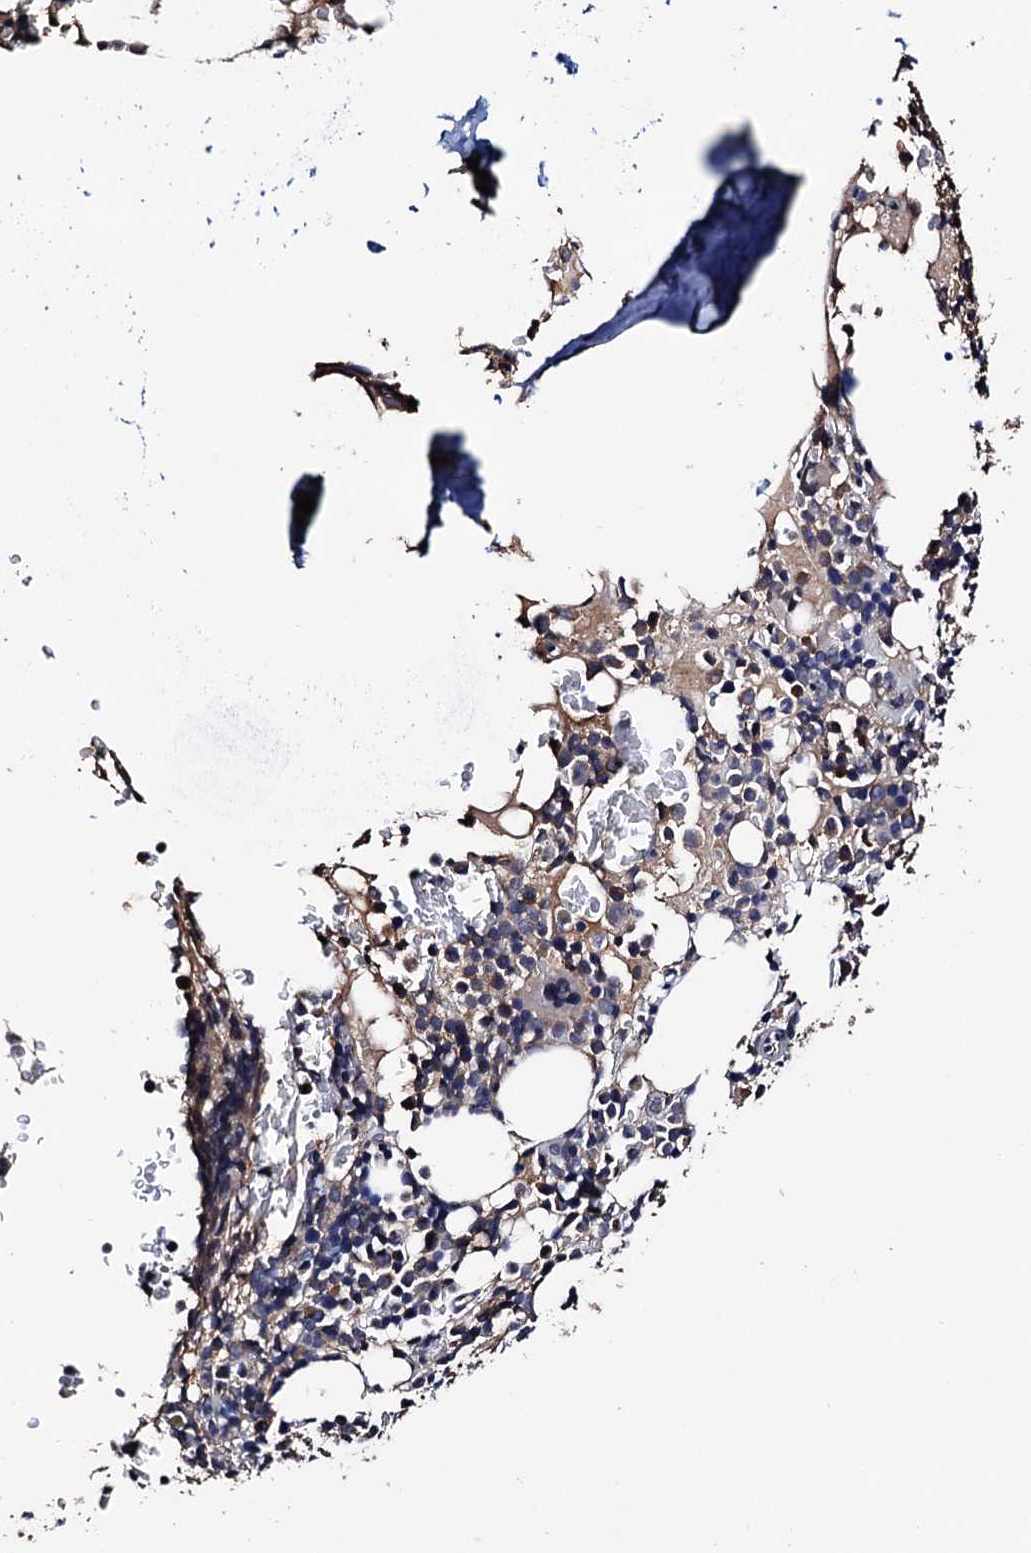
{"staining": {"intensity": "weak", "quantity": "<25%", "location": "cytoplasmic/membranous"}, "tissue": "bone marrow", "cell_type": "Hematopoietic cells", "image_type": "normal", "snomed": [{"axis": "morphology", "description": "Normal tissue, NOS"}, {"axis": "topography", "description": "Bone marrow"}], "caption": "A high-resolution micrograph shows immunohistochemistry staining of benign bone marrow, which shows no significant staining in hematopoietic cells.", "gene": "RGS11", "patient": {"sex": "male", "age": 58}}